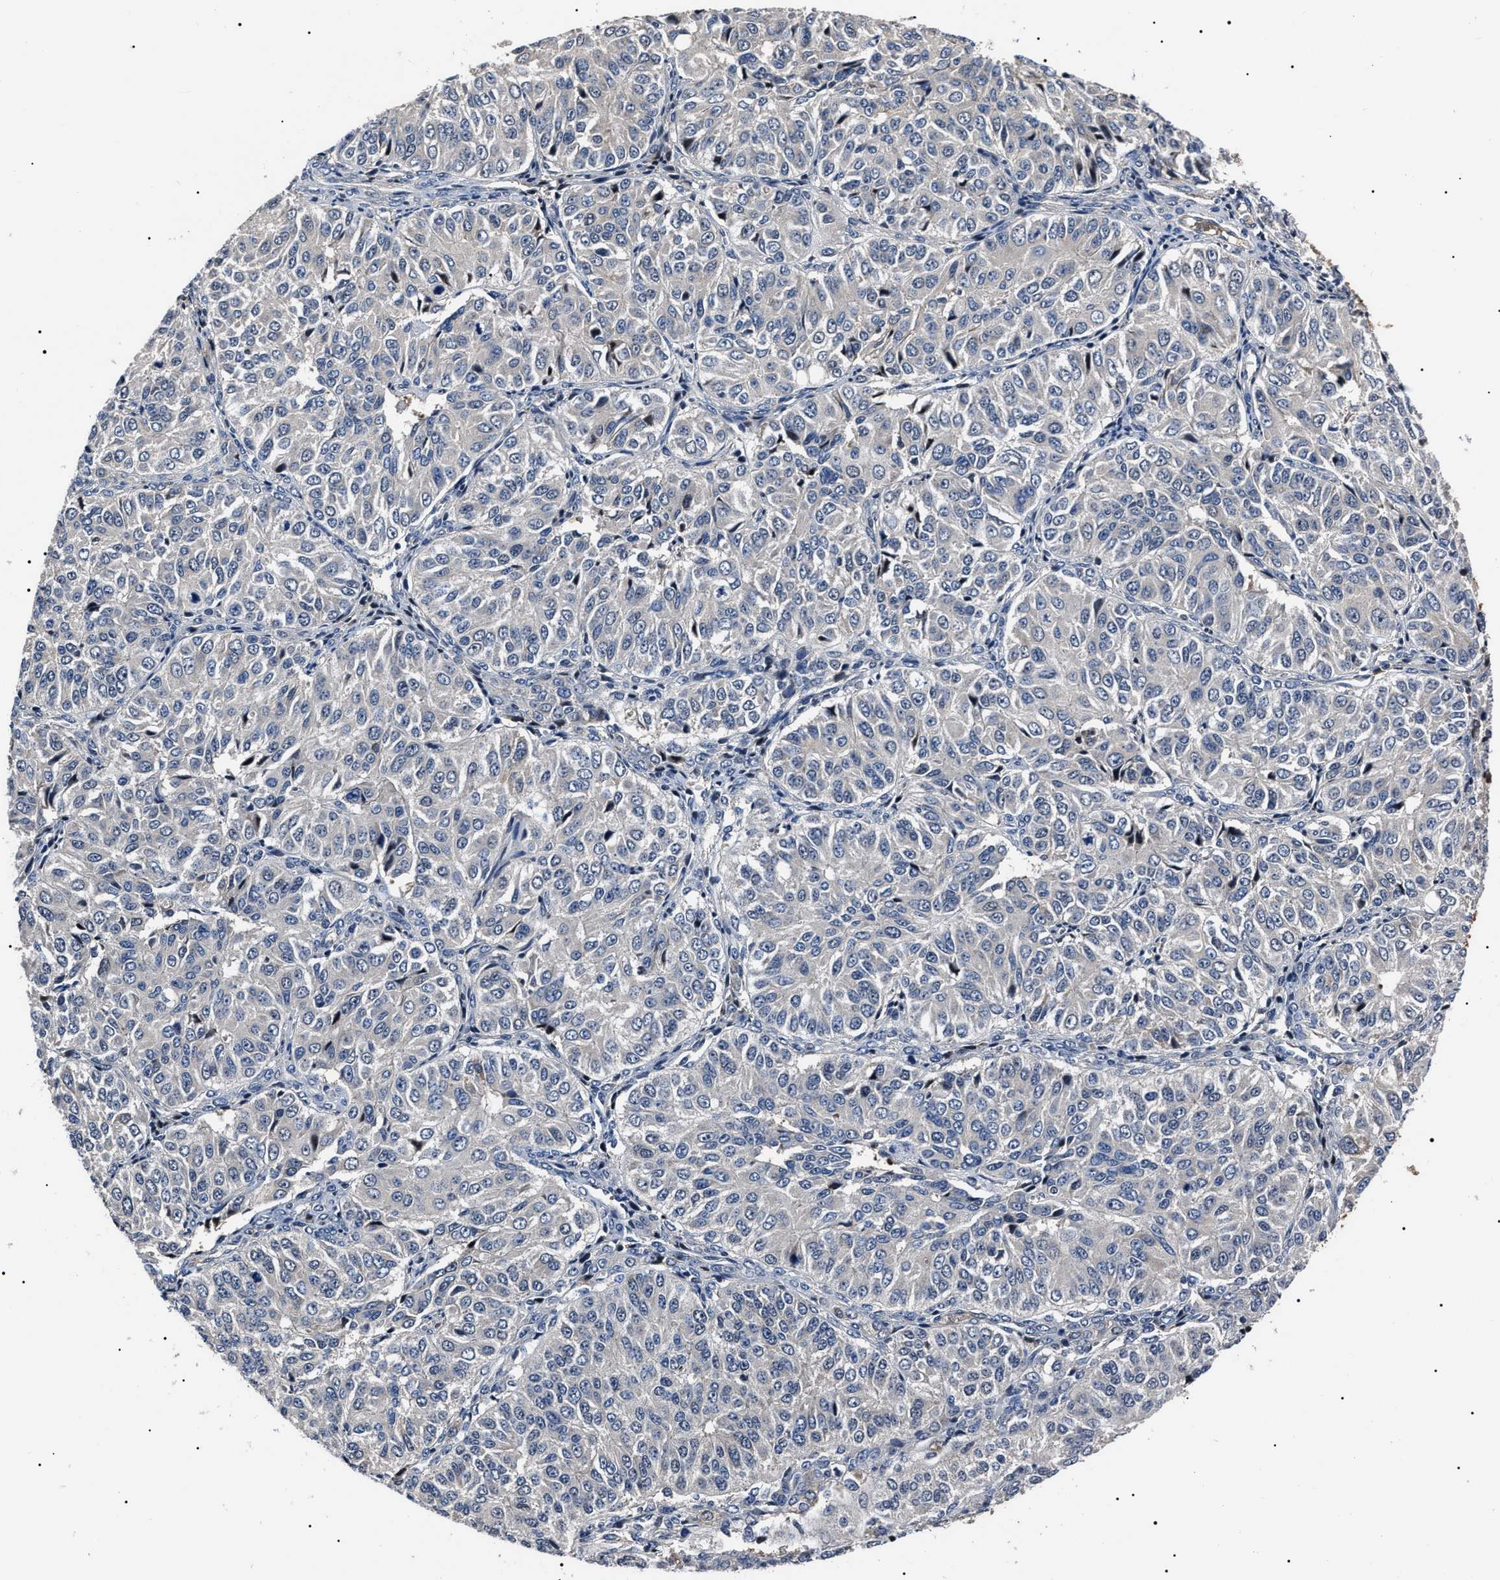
{"staining": {"intensity": "negative", "quantity": "none", "location": "none"}, "tissue": "ovarian cancer", "cell_type": "Tumor cells", "image_type": "cancer", "snomed": [{"axis": "morphology", "description": "Carcinoma, endometroid"}, {"axis": "topography", "description": "Ovary"}], "caption": "Immunohistochemistry image of neoplastic tissue: human ovarian cancer stained with DAB shows no significant protein positivity in tumor cells.", "gene": "IFT81", "patient": {"sex": "female", "age": 51}}